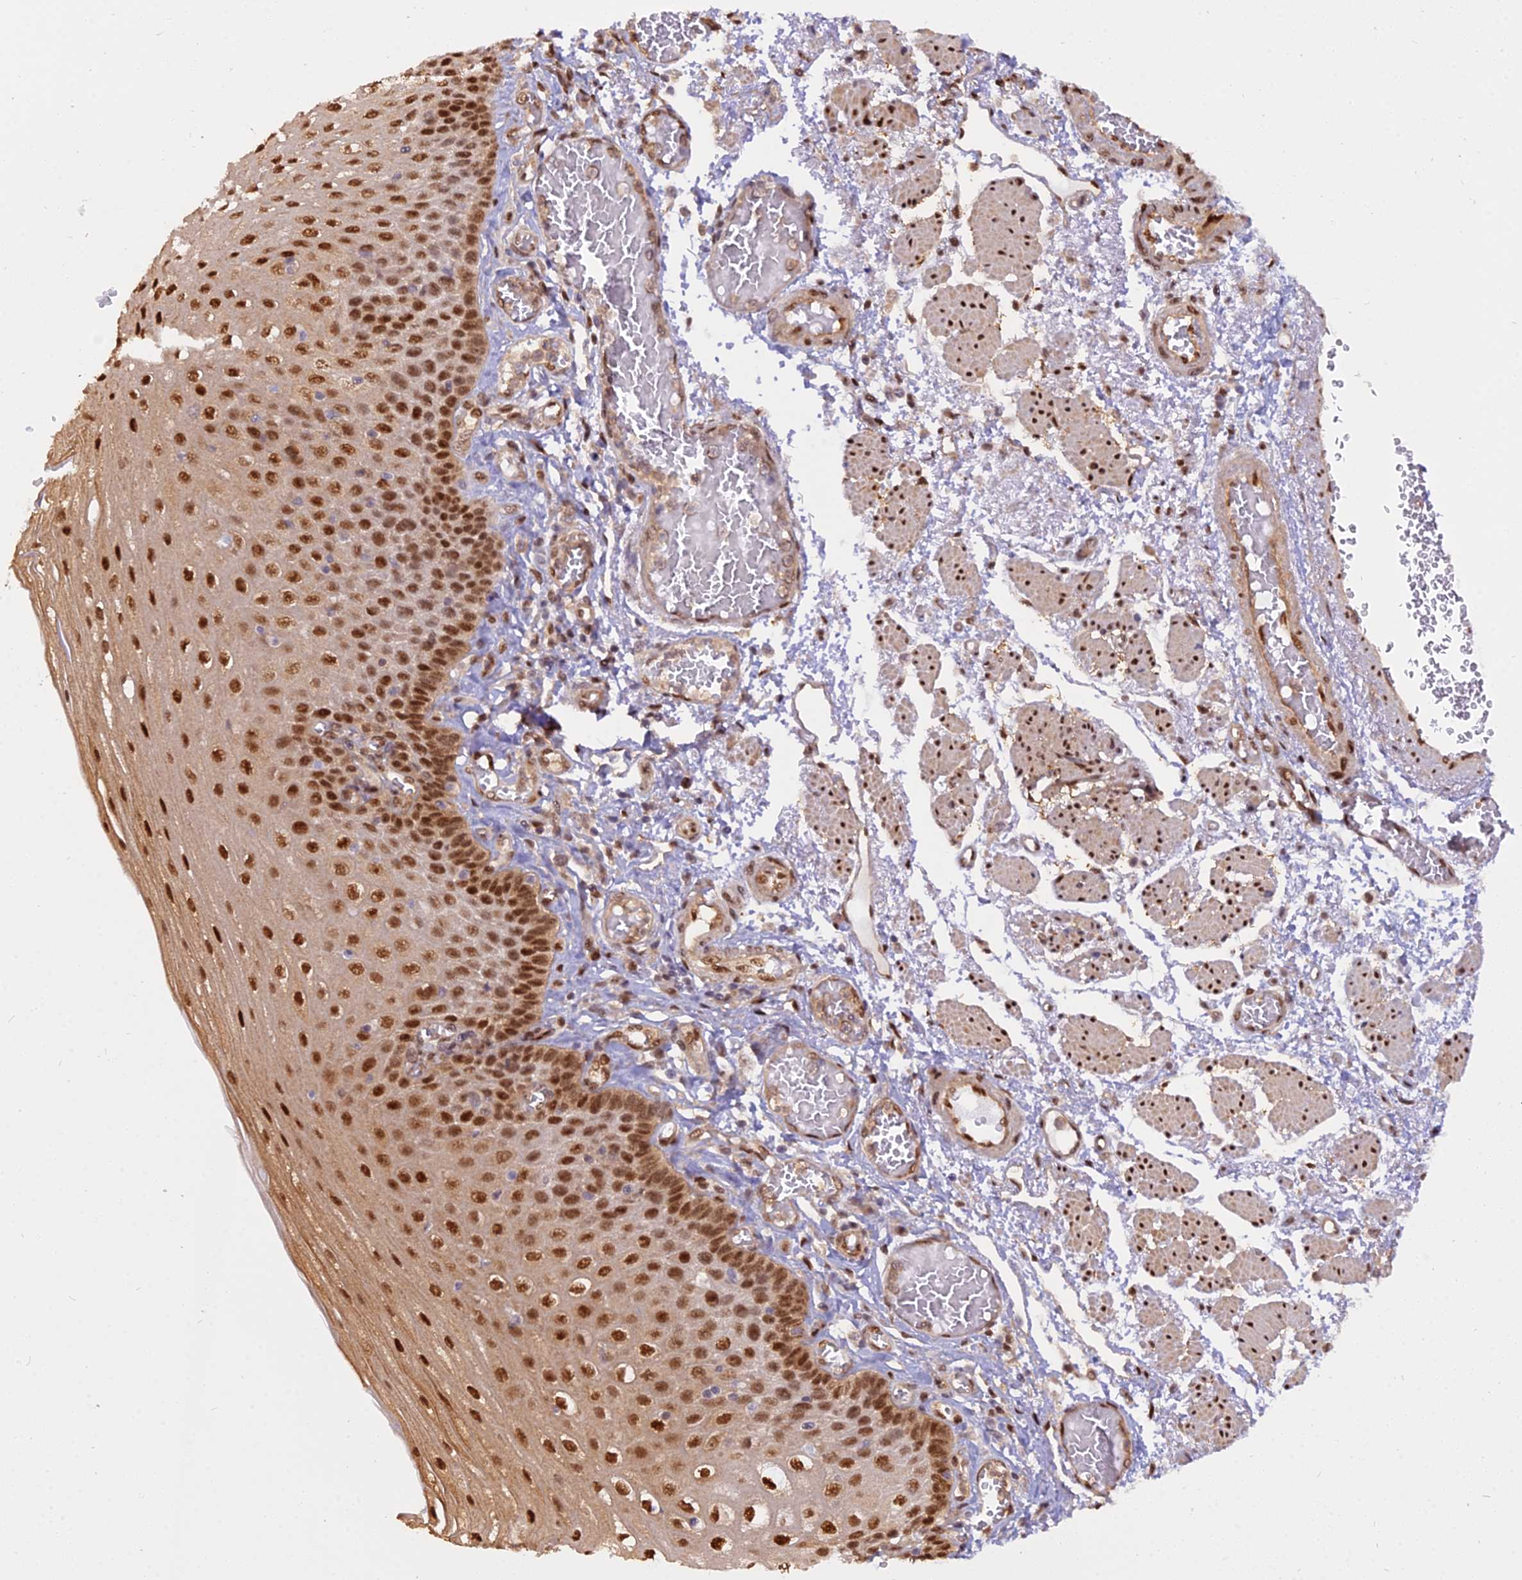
{"staining": {"intensity": "strong", "quantity": ">75%", "location": "nuclear"}, "tissue": "esophagus", "cell_type": "Squamous epithelial cells", "image_type": "normal", "snomed": [{"axis": "morphology", "description": "Normal tissue, NOS"}, {"axis": "topography", "description": "Esophagus"}], "caption": "Benign esophagus exhibits strong nuclear staining in approximately >75% of squamous epithelial cells The staining was performed using DAB (3,3'-diaminobenzidine) to visualize the protein expression in brown, while the nuclei were stained in blue with hematoxylin (Magnification: 20x)..", "gene": "NPEPL1", "patient": {"sex": "male", "age": 81}}